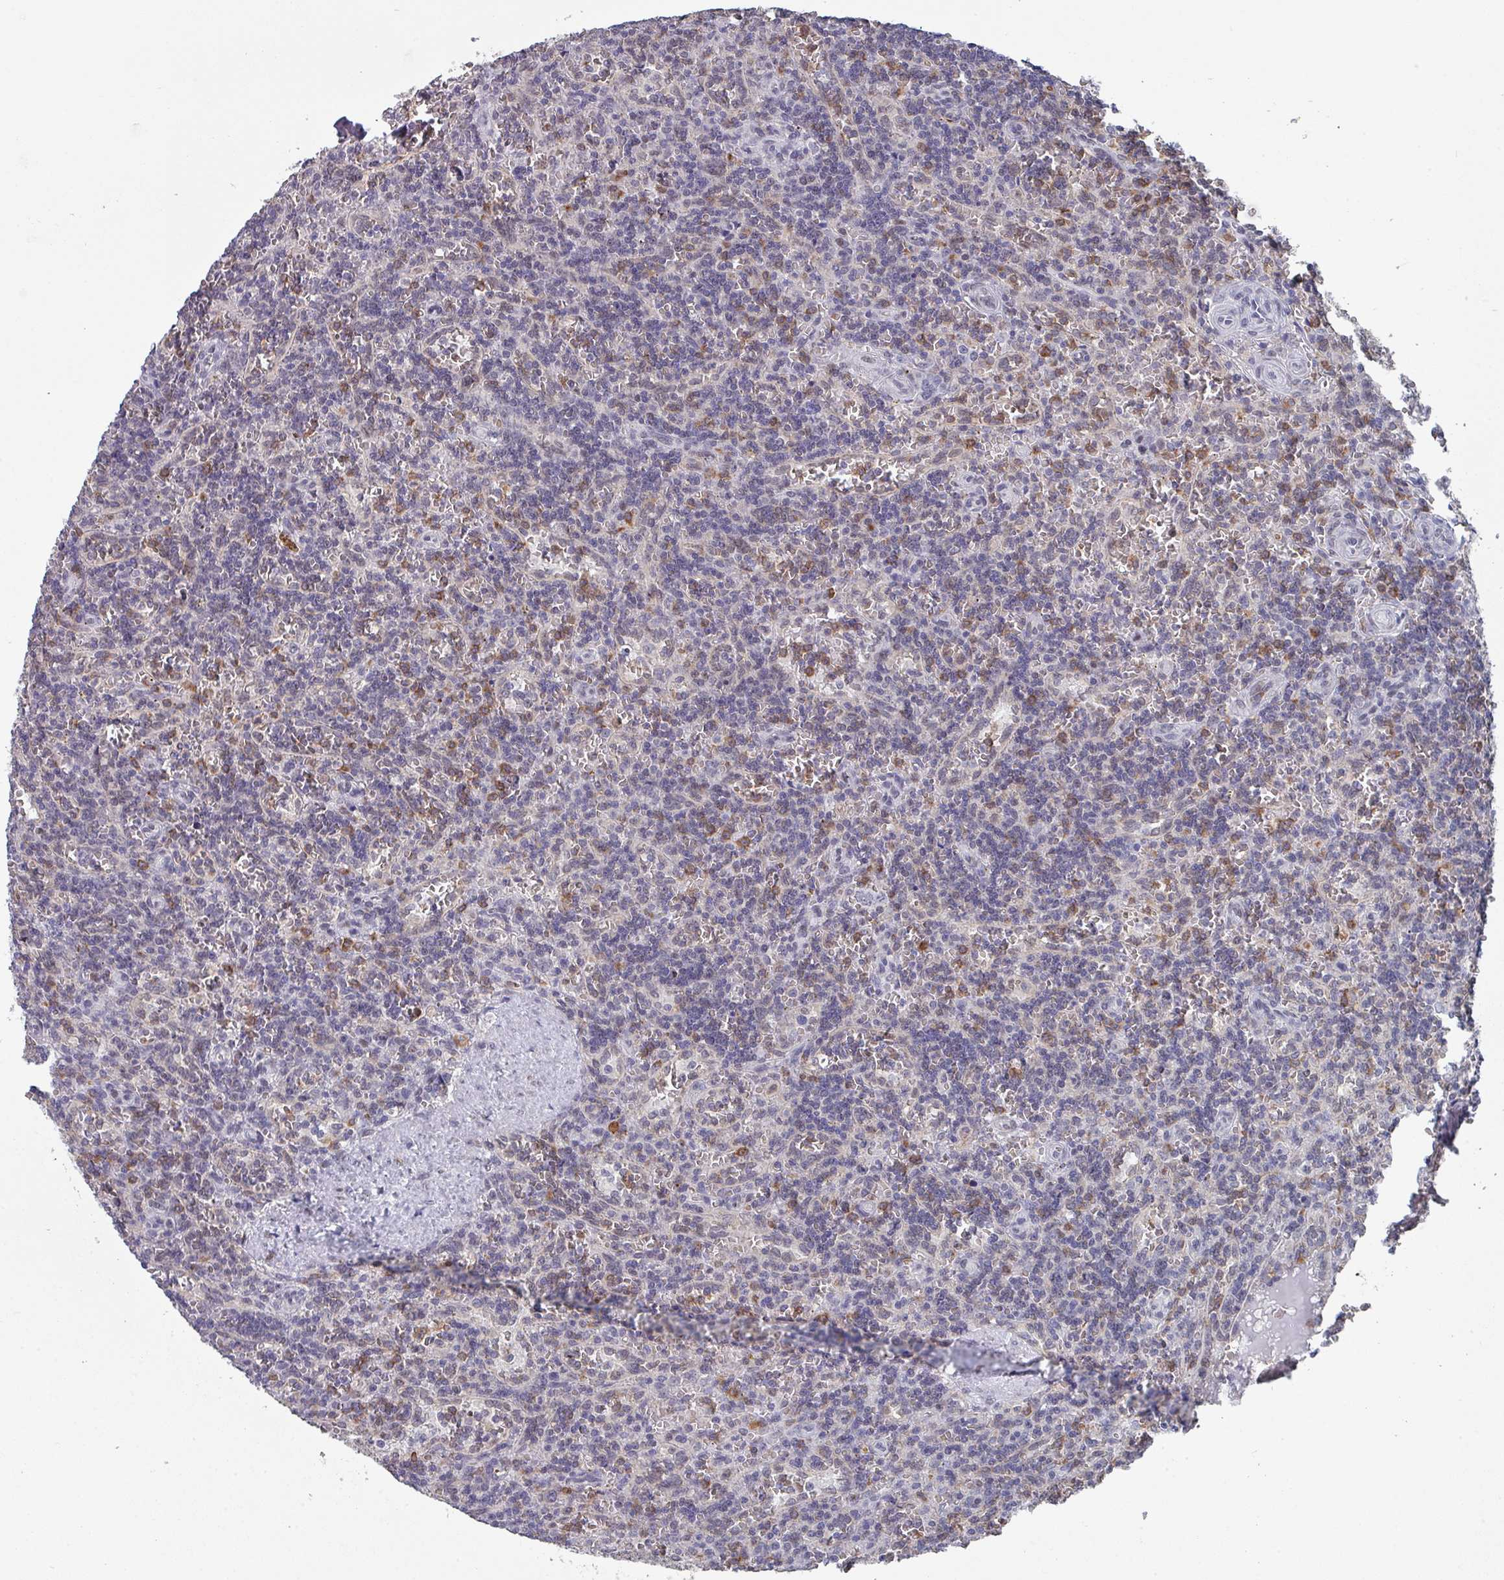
{"staining": {"intensity": "negative", "quantity": "none", "location": "none"}, "tissue": "lymphoma", "cell_type": "Tumor cells", "image_type": "cancer", "snomed": [{"axis": "morphology", "description": "Malignant lymphoma, non-Hodgkin's type, Low grade"}, {"axis": "topography", "description": "Spleen"}], "caption": "IHC micrograph of human lymphoma stained for a protein (brown), which displays no expression in tumor cells. (IHC, brightfield microscopy, high magnification).", "gene": "RASAL3", "patient": {"sex": "male", "age": 73}}